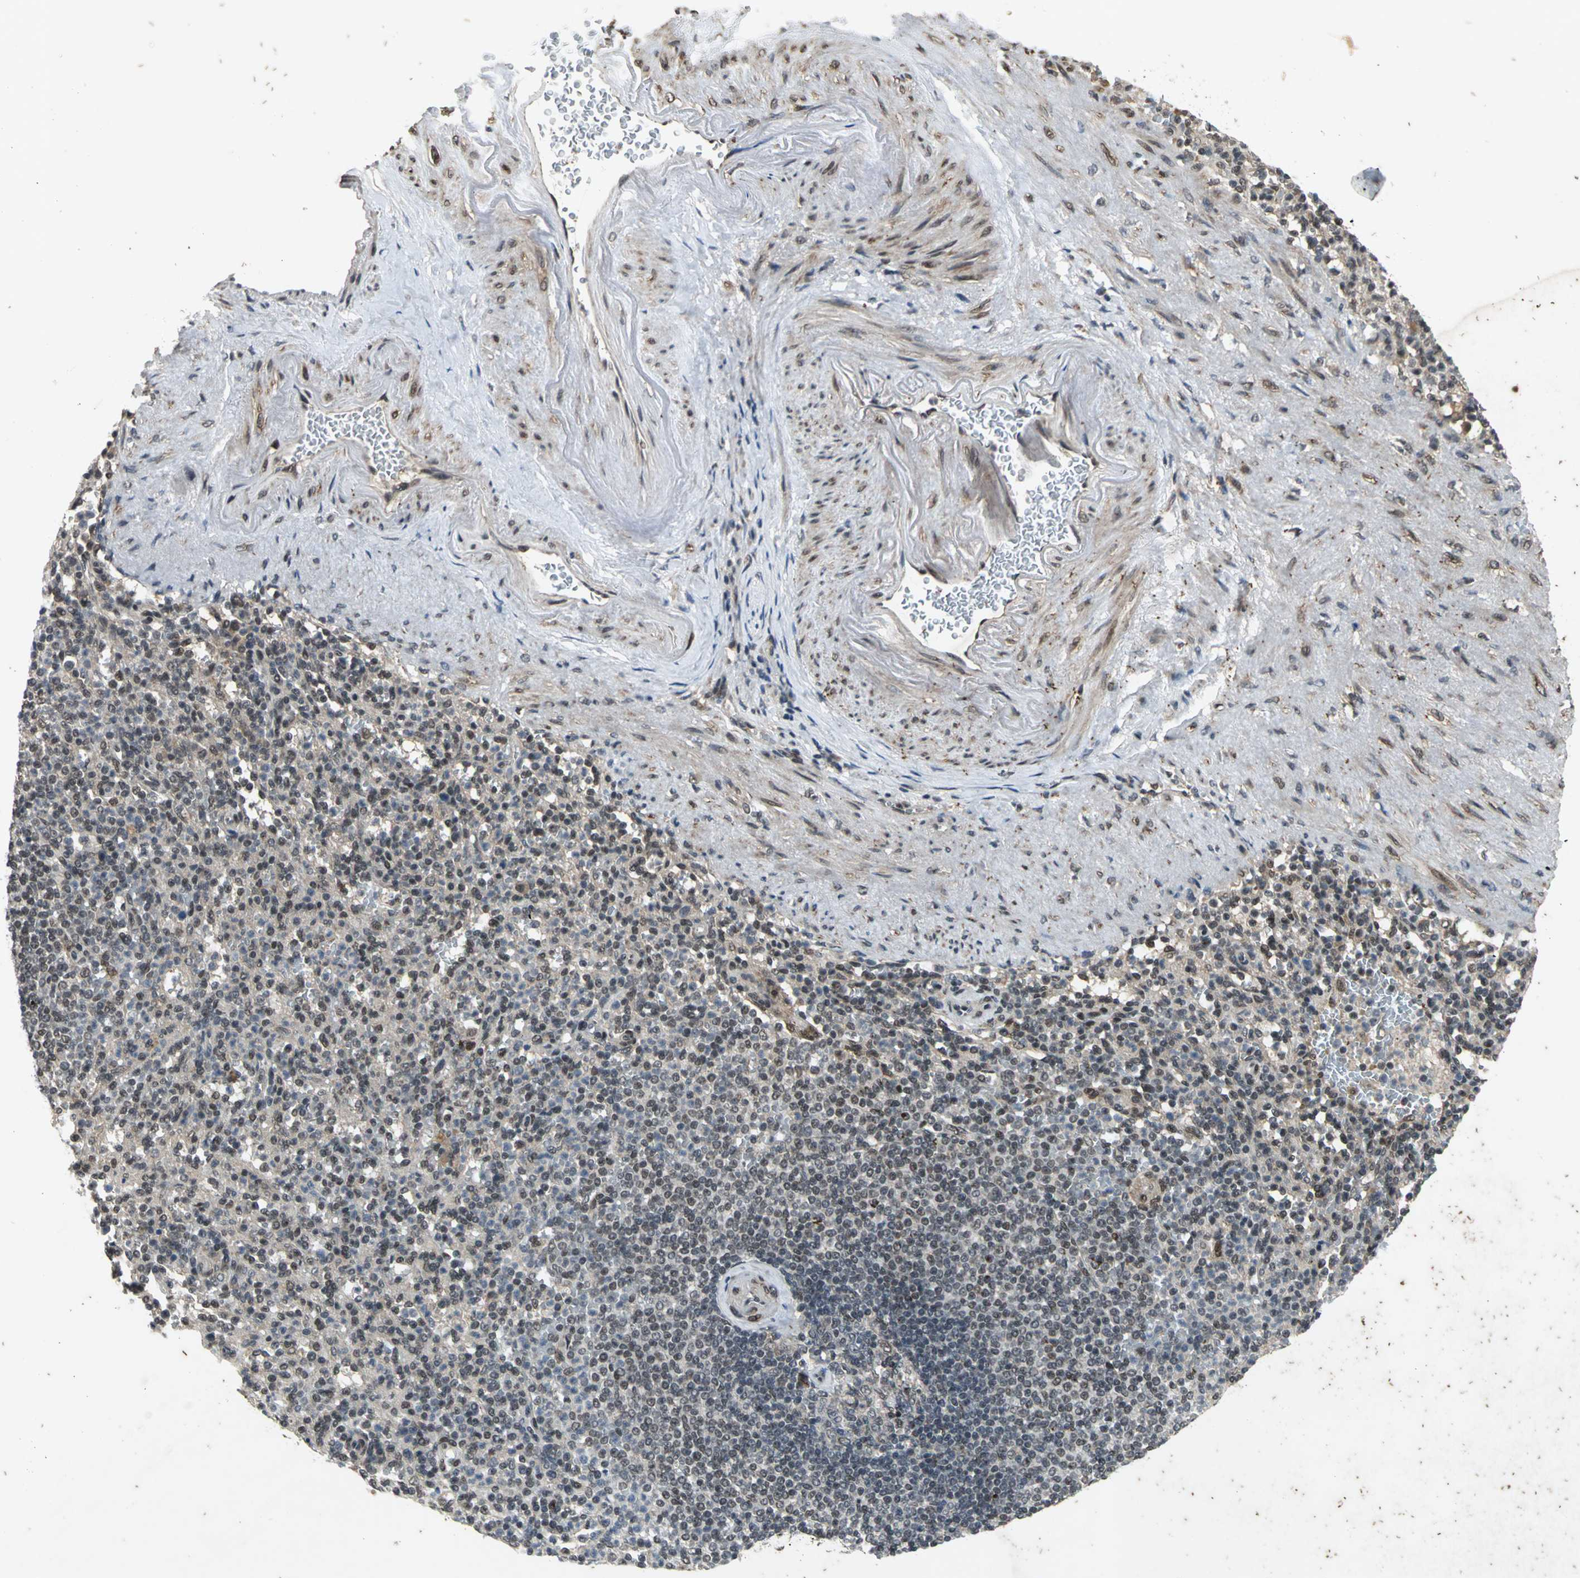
{"staining": {"intensity": "negative", "quantity": "none", "location": "none"}, "tissue": "spleen", "cell_type": "Cells in red pulp", "image_type": "normal", "snomed": [{"axis": "morphology", "description": "Normal tissue, NOS"}, {"axis": "topography", "description": "Spleen"}], "caption": "Cells in red pulp show no significant protein expression in unremarkable spleen.", "gene": "NOTCH3", "patient": {"sex": "female", "age": 74}}